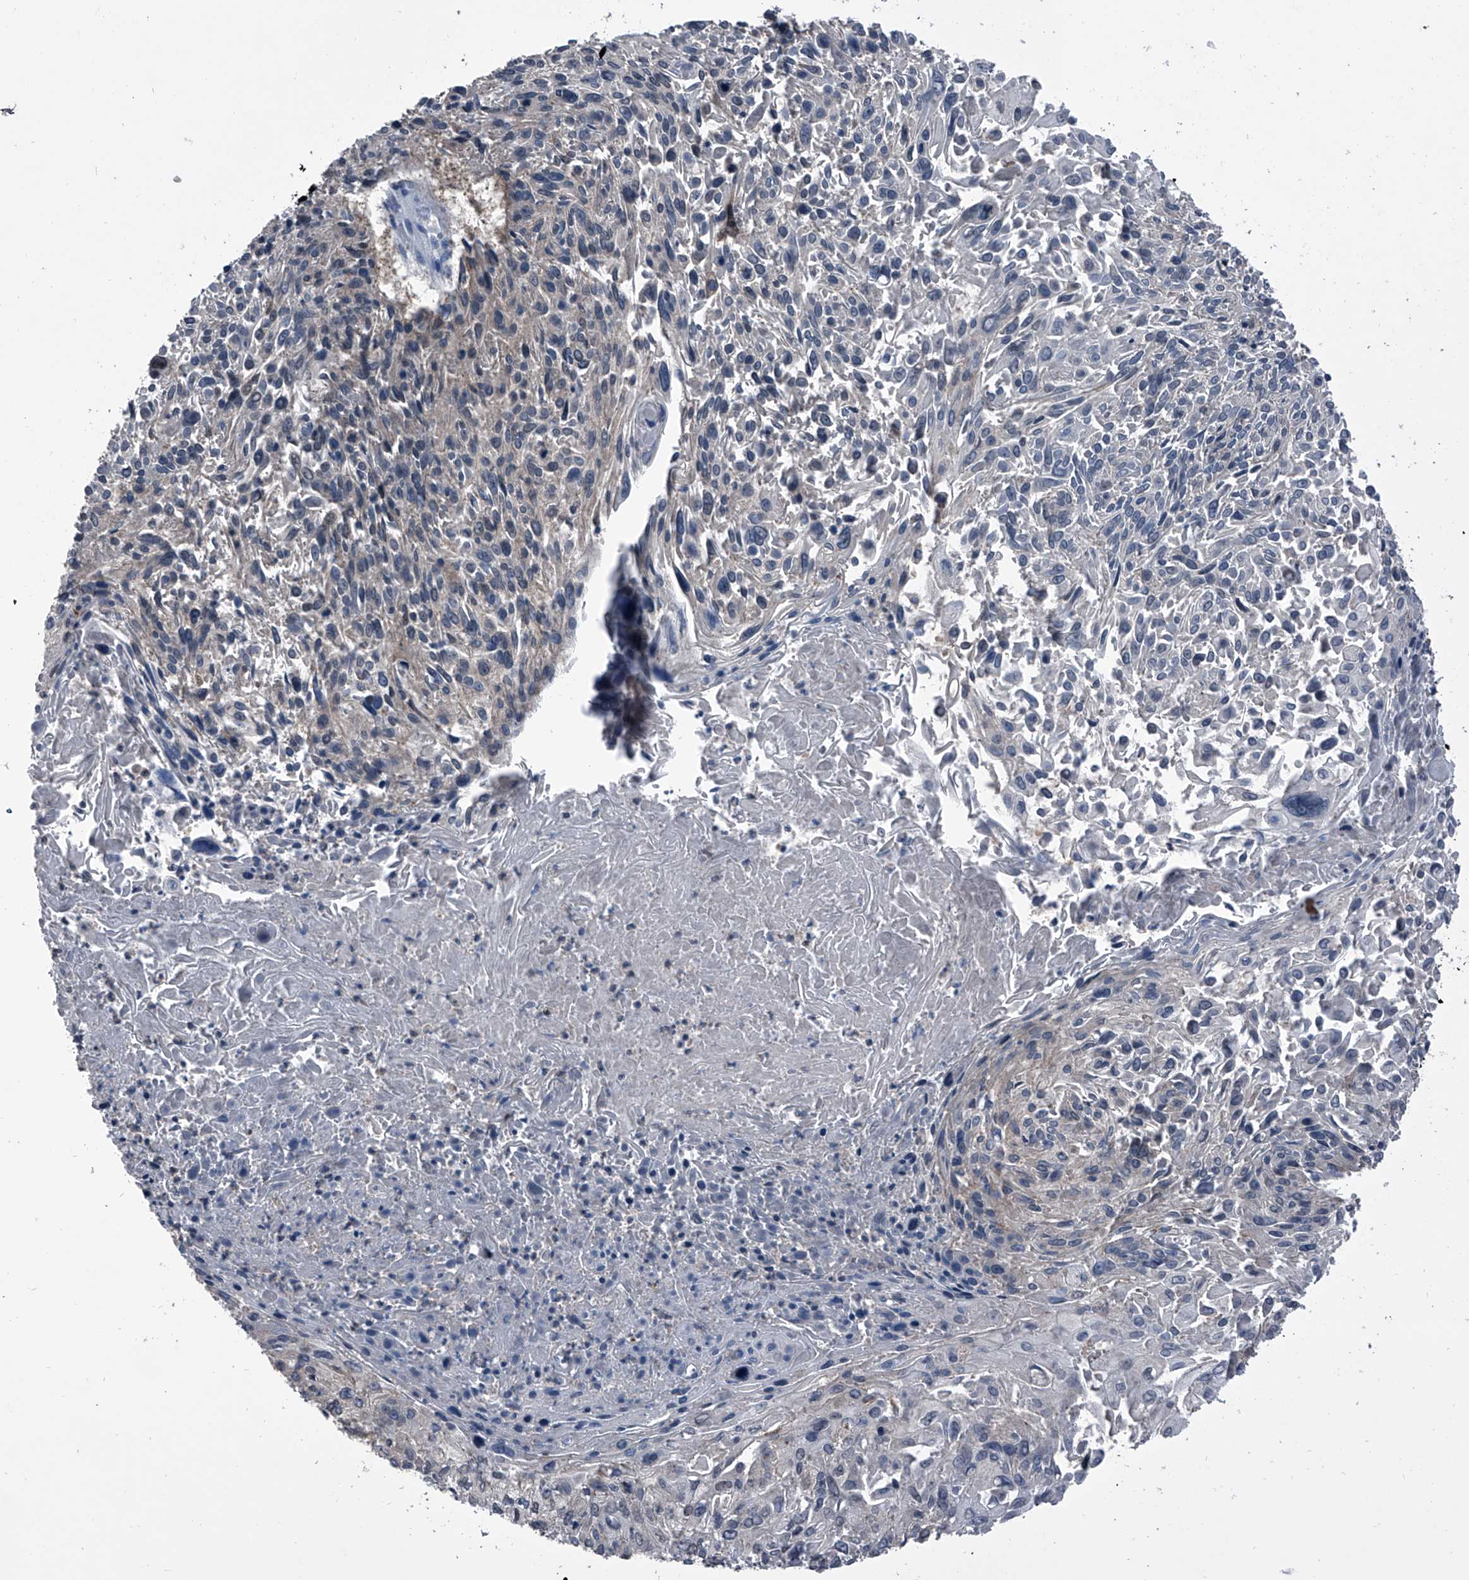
{"staining": {"intensity": "weak", "quantity": "<25%", "location": "cytoplasmic/membranous"}, "tissue": "cervical cancer", "cell_type": "Tumor cells", "image_type": "cancer", "snomed": [{"axis": "morphology", "description": "Squamous cell carcinoma, NOS"}, {"axis": "topography", "description": "Cervix"}], "caption": "DAB (3,3'-diaminobenzidine) immunohistochemical staining of cervical cancer demonstrates no significant expression in tumor cells.", "gene": "PIP5K1A", "patient": {"sex": "female", "age": 51}}